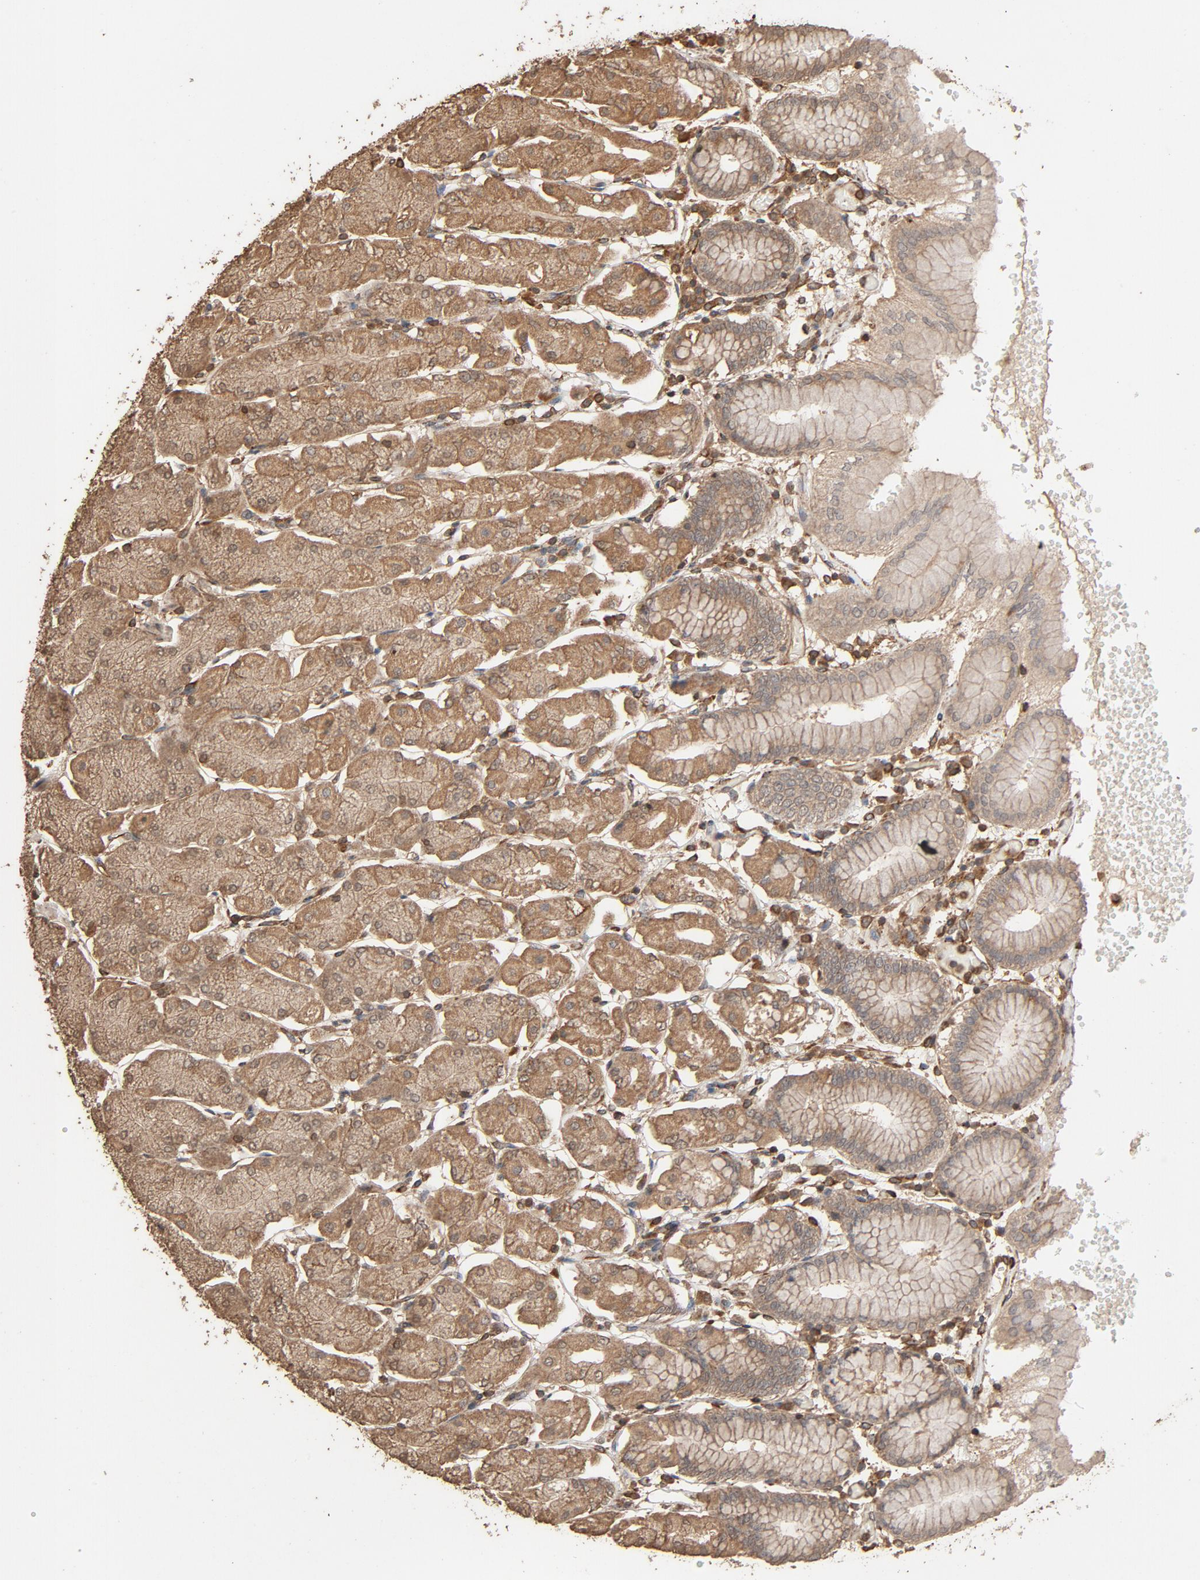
{"staining": {"intensity": "moderate", "quantity": "25%-75%", "location": "cytoplasmic/membranous"}, "tissue": "stomach", "cell_type": "Glandular cells", "image_type": "normal", "snomed": [{"axis": "morphology", "description": "Normal tissue, NOS"}, {"axis": "topography", "description": "Stomach, upper"}, {"axis": "topography", "description": "Stomach"}], "caption": "A brown stain shows moderate cytoplasmic/membranous staining of a protein in glandular cells of unremarkable human stomach.", "gene": "RPS6KA6", "patient": {"sex": "male", "age": 76}}